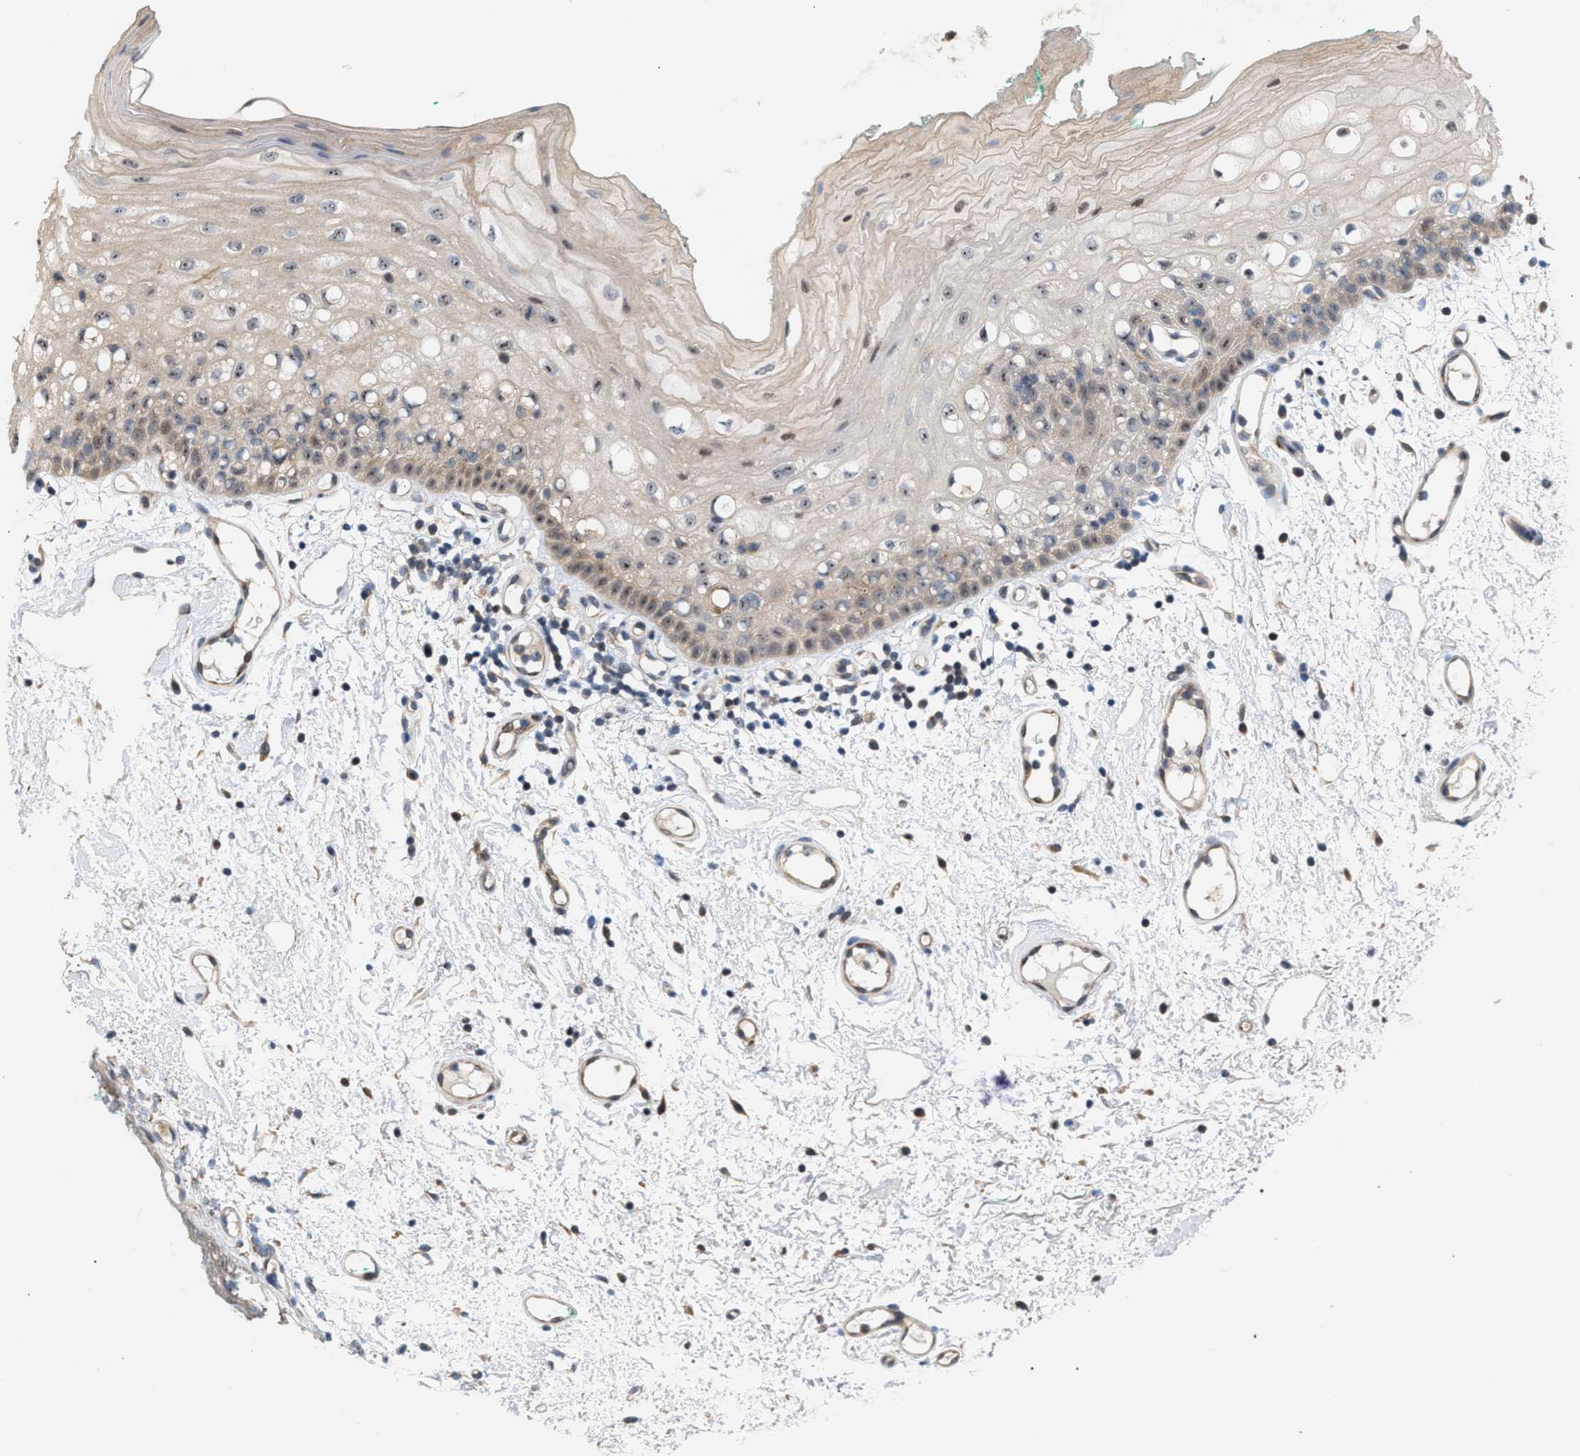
{"staining": {"intensity": "moderate", "quantity": "<25%", "location": "cytoplasmic/membranous,nuclear"}, "tissue": "oral mucosa", "cell_type": "Squamous epithelial cells", "image_type": "normal", "snomed": [{"axis": "morphology", "description": "Normal tissue, NOS"}, {"axis": "morphology", "description": "Squamous cell carcinoma, NOS"}, {"axis": "topography", "description": "Oral tissue"}, {"axis": "topography", "description": "Salivary gland"}, {"axis": "topography", "description": "Head-Neck"}], "caption": "The micrograph displays a brown stain indicating the presence of a protein in the cytoplasmic/membranous,nuclear of squamous epithelial cells in oral mucosa. (Stains: DAB (3,3'-diaminobenzidine) in brown, nuclei in blue, Microscopy: brightfield microscopy at high magnification).", "gene": "GLOD4", "patient": {"sex": "female", "age": 62}}